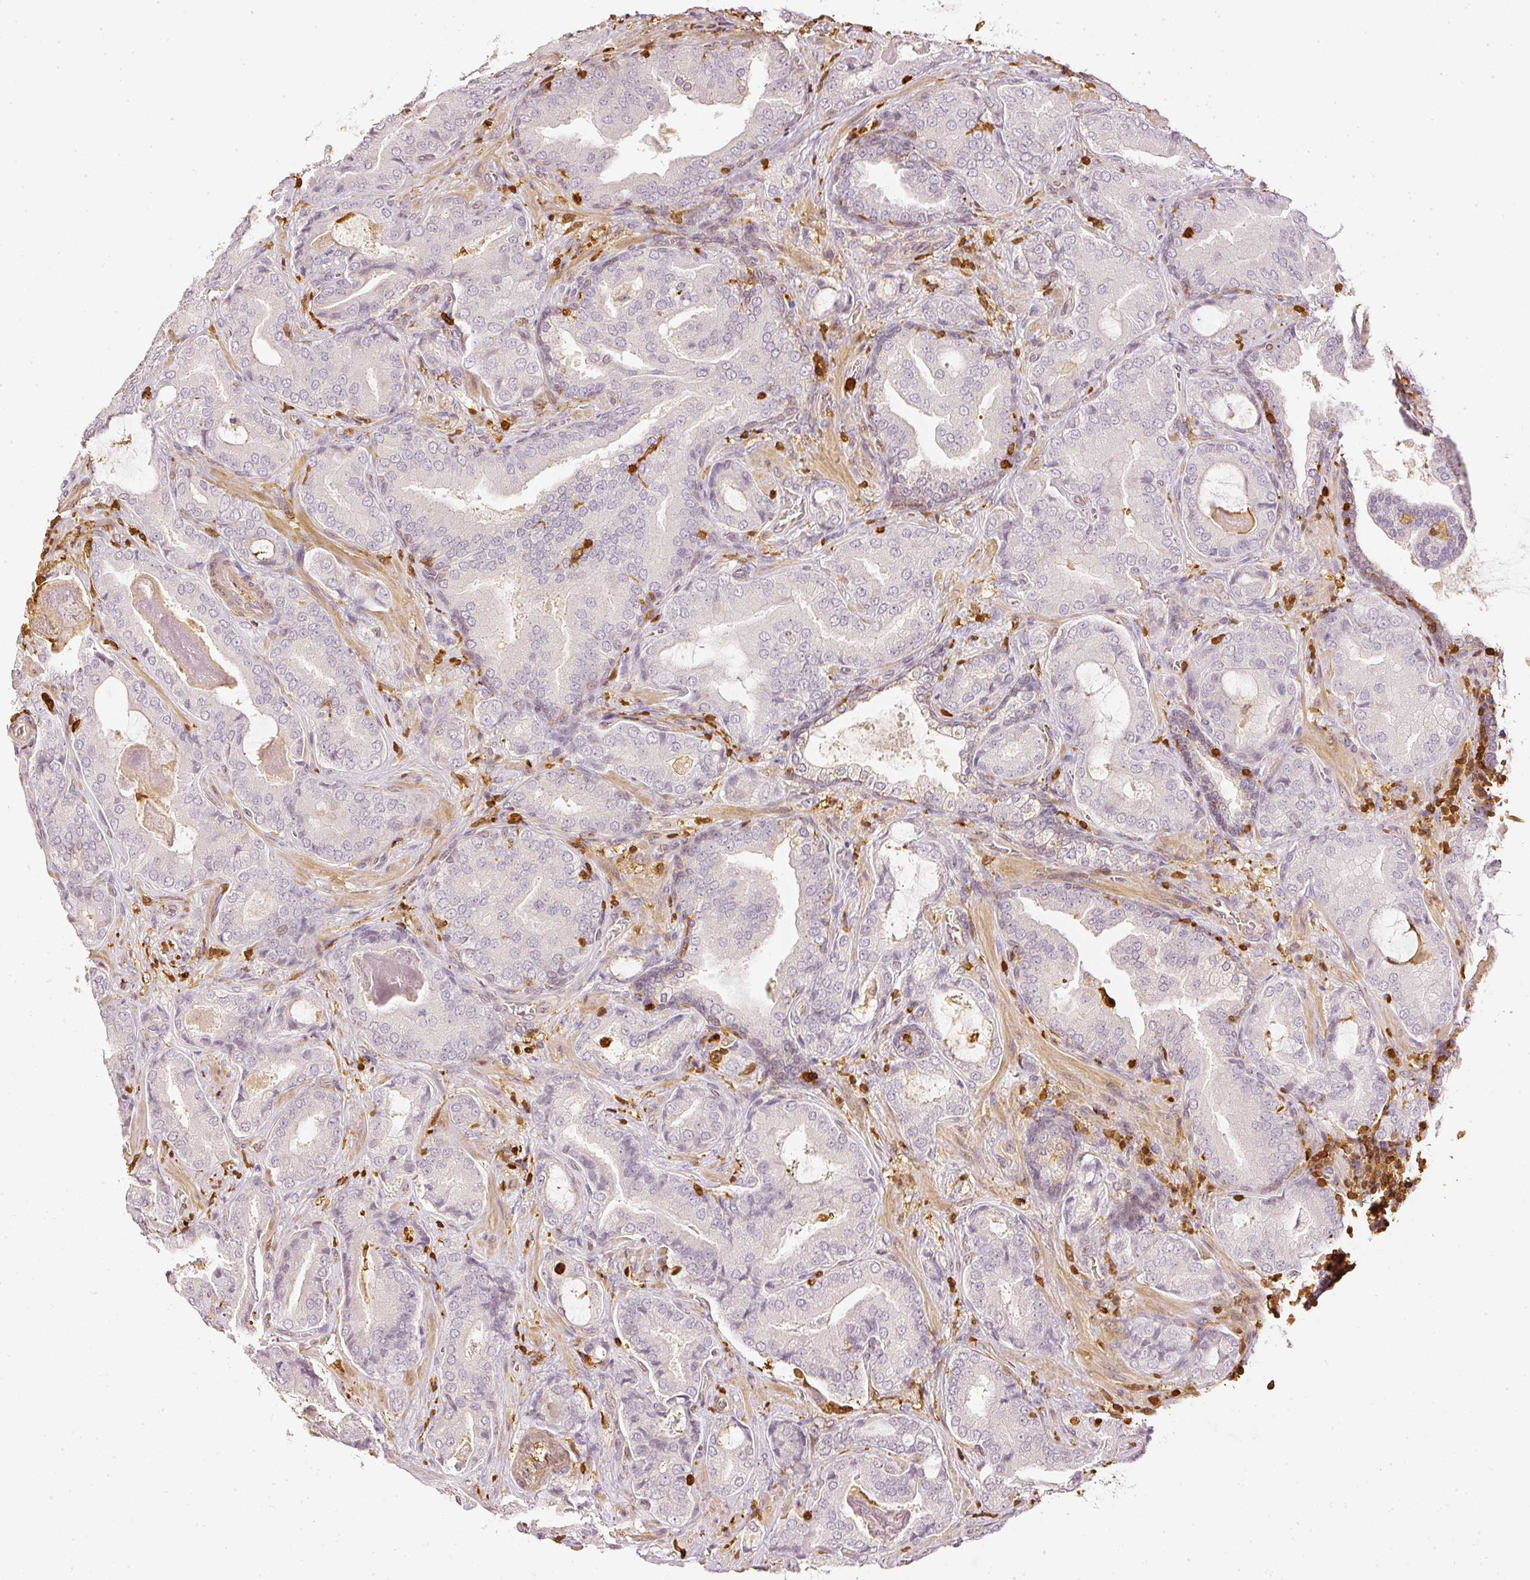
{"staining": {"intensity": "negative", "quantity": "none", "location": "none"}, "tissue": "prostate cancer", "cell_type": "Tumor cells", "image_type": "cancer", "snomed": [{"axis": "morphology", "description": "Adenocarcinoma, High grade"}, {"axis": "topography", "description": "Prostate"}], "caption": "Immunohistochemistry histopathology image of prostate cancer stained for a protein (brown), which reveals no staining in tumor cells.", "gene": "PFN1", "patient": {"sex": "male", "age": 68}}